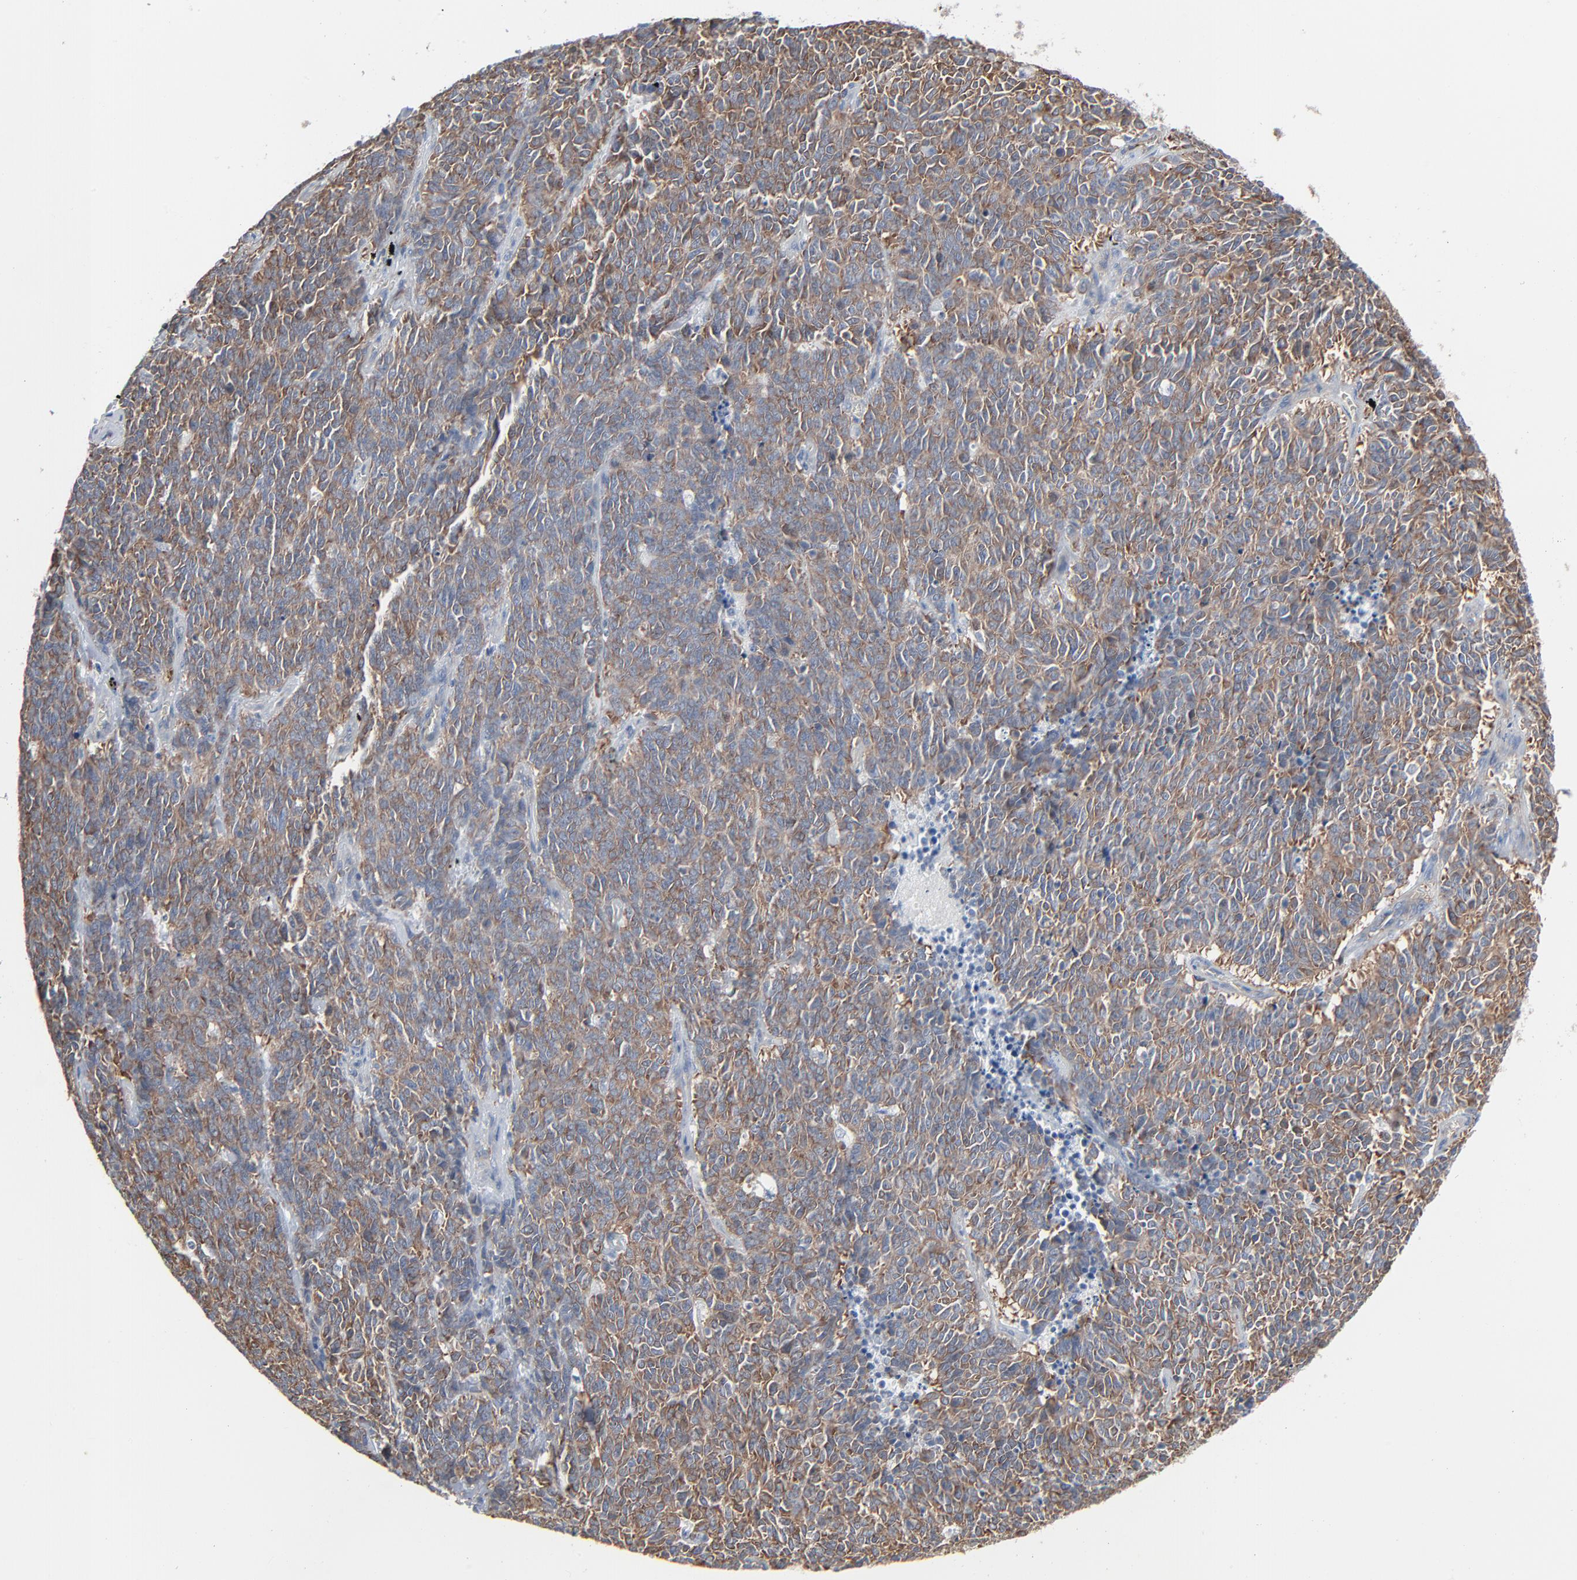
{"staining": {"intensity": "moderate", "quantity": ">75%", "location": "cytoplasmic/membranous"}, "tissue": "lung cancer", "cell_type": "Tumor cells", "image_type": "cancer", "snomed": [{"axis": "morphology", "description": "Neoplasm, malignant, NOS"}, {"axis": "topography", "description": "Lung"}], "caption": "Lung cancer (neoplasm (malignant)) was stained to show a protein in brown. There is medium levels of moderate cytoplasmic/membranous staining in about >75% of tumor cells. (Brightfield microscopy of DAB IHC at high magnification).", "gene": "OPTN", "patient": {"sex": "female", "age": 58}}